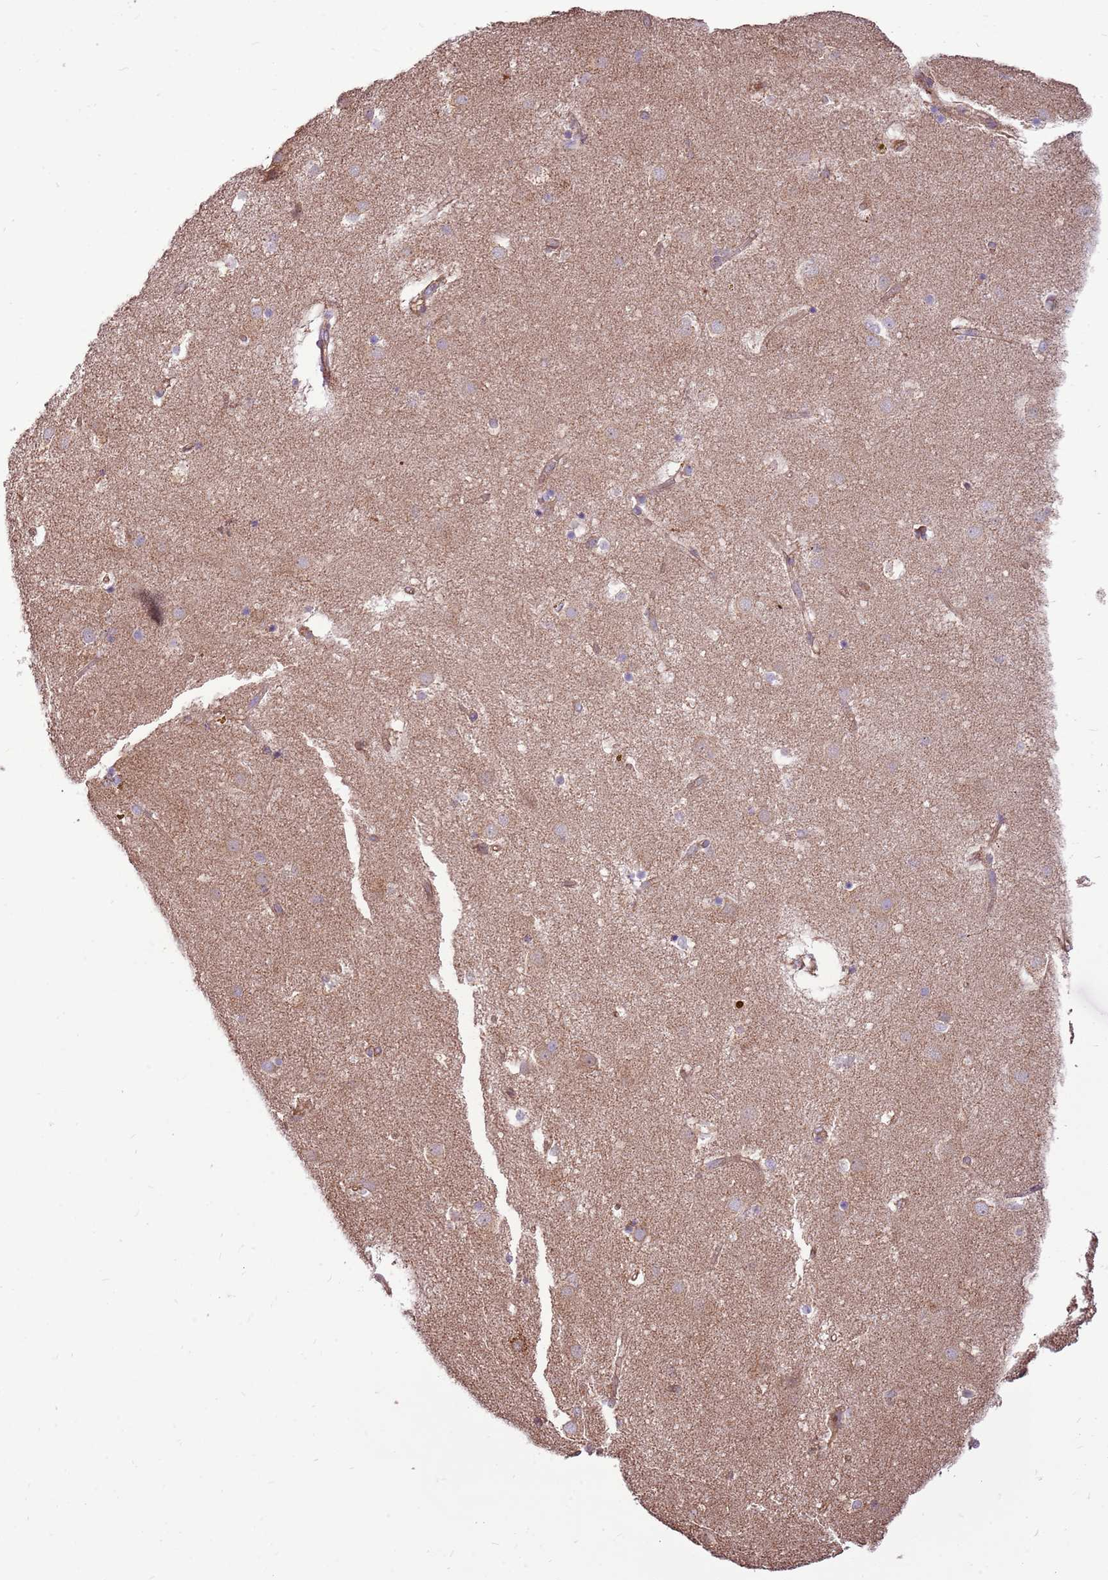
{"staining": {"intensity": "negative", "quantity": "none", "location": "none"}, "tissue": "caudate", "cell_type": "Glial cells", "image_type": "normal", "snomed": [{"axis": "morphology", "description": "Normal tissue, NOS"}, {"axis": "topography", "description": "Lateral ventricle wall"}], "caption": "This image is of benign caudate stained with immunohistochemistry (IHC) to label a protein in brown with the nuclei are counter-stained blue. There is no staining in glial cells. The staining is performed using DAB (3,3'-diaminobenzidine) brown chromogen with nuclei counter-stained in using hematoxylin.", "gene": "WASHC4", "patient": {"sex": "male", "age": 70}}